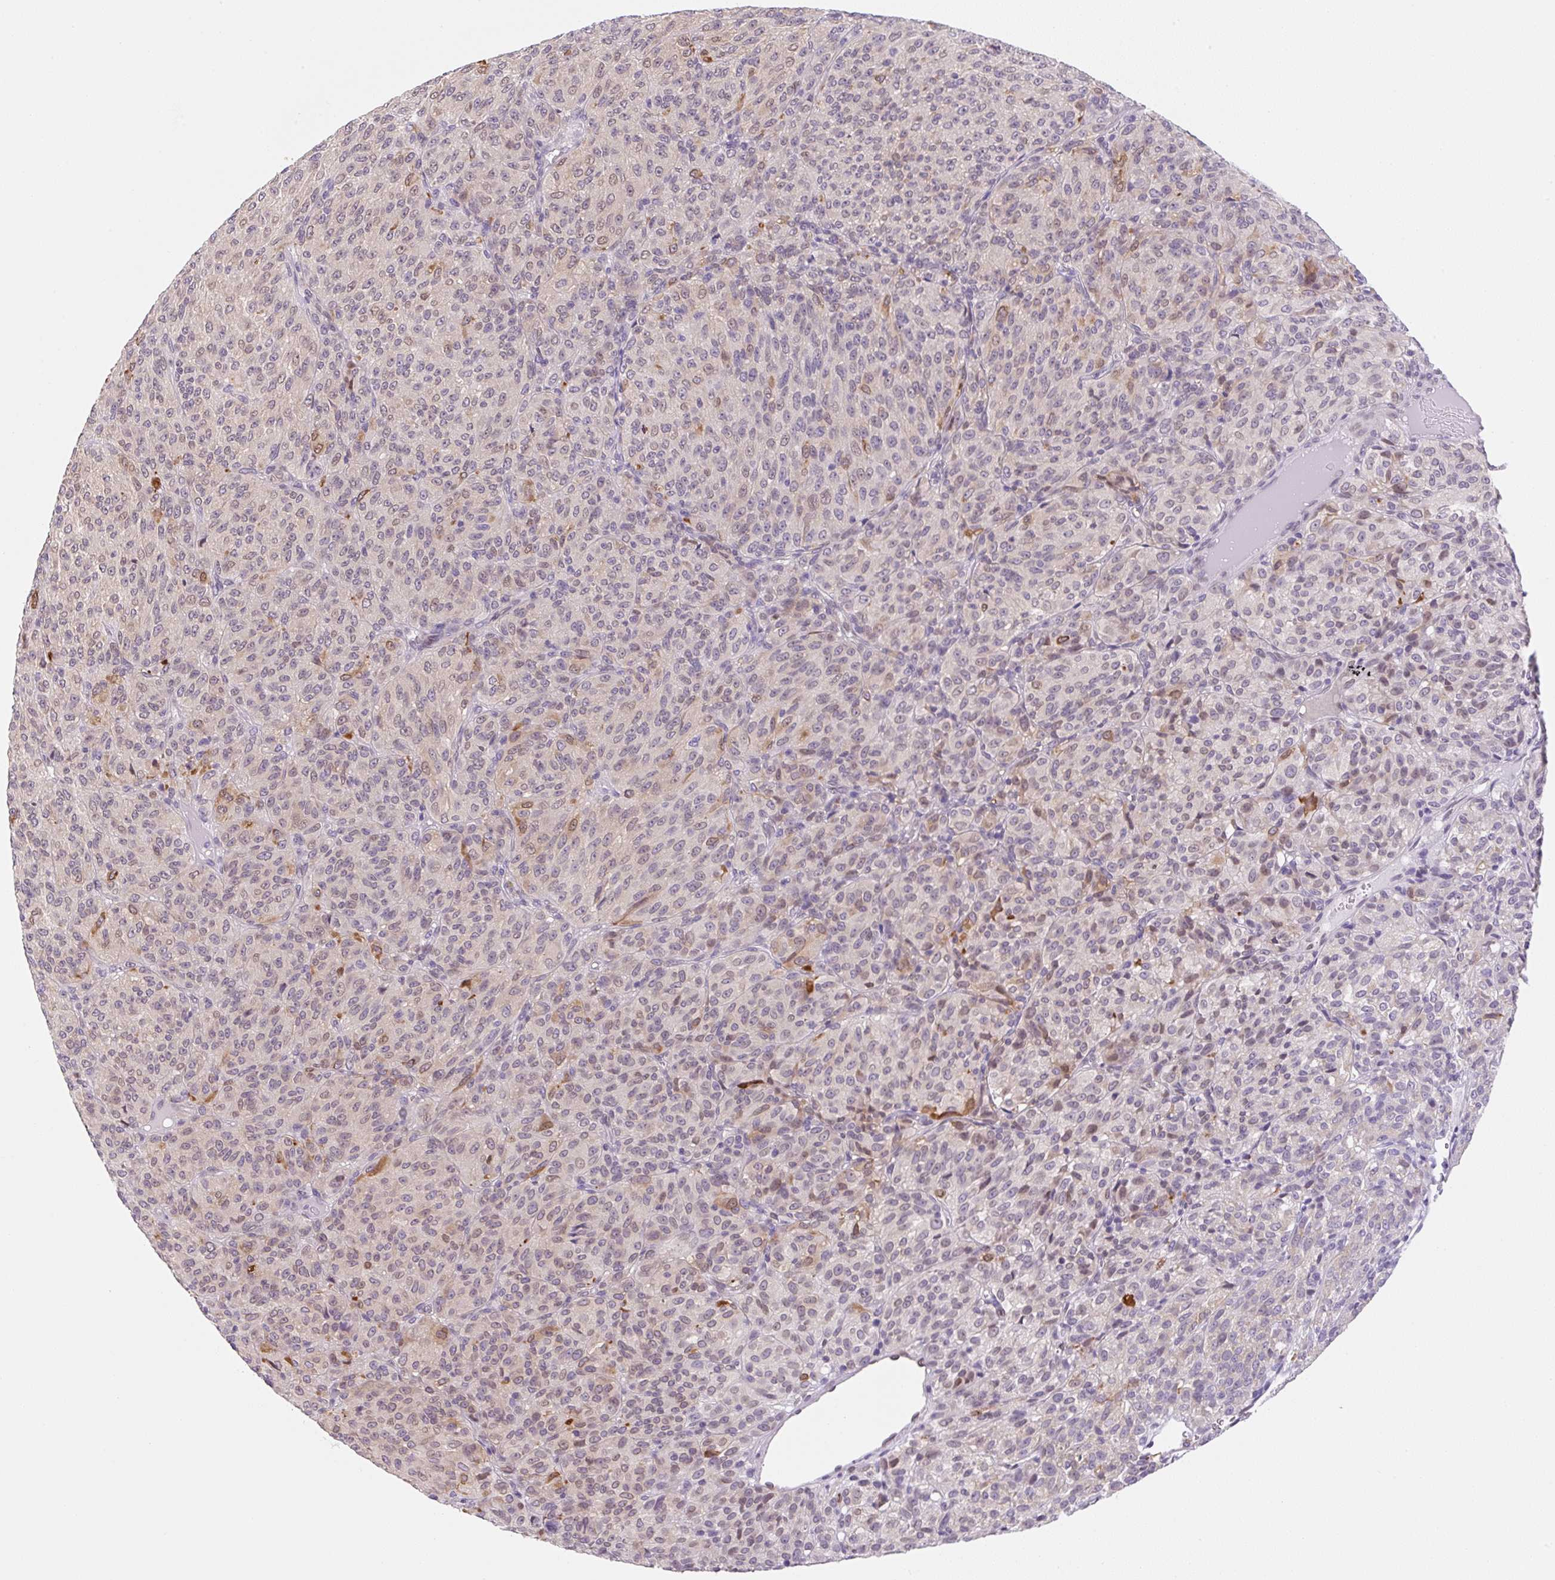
{"staining": {"intensity": "weak", "quantity": "25%-75%", "location": "cytoplasmic/membranous,nuclear"}, "tissue": "melanoma", "cell_type": "Tumor cells", "image_type": "cancer", "snomed": [{"axis": "morphology", "description": "Malignant melanoma, Metastatic site"}, {"axis": "topography", "description": "Brain"}], "caption": "This micrograph displays IHC staining of melanoma, with low weak cytoplasmic/membranous and nuclear expression in approximately 25%-75% of tumor cells.", "gene": "SYNE3", "patient": {"sex": "female", "age": 56}}